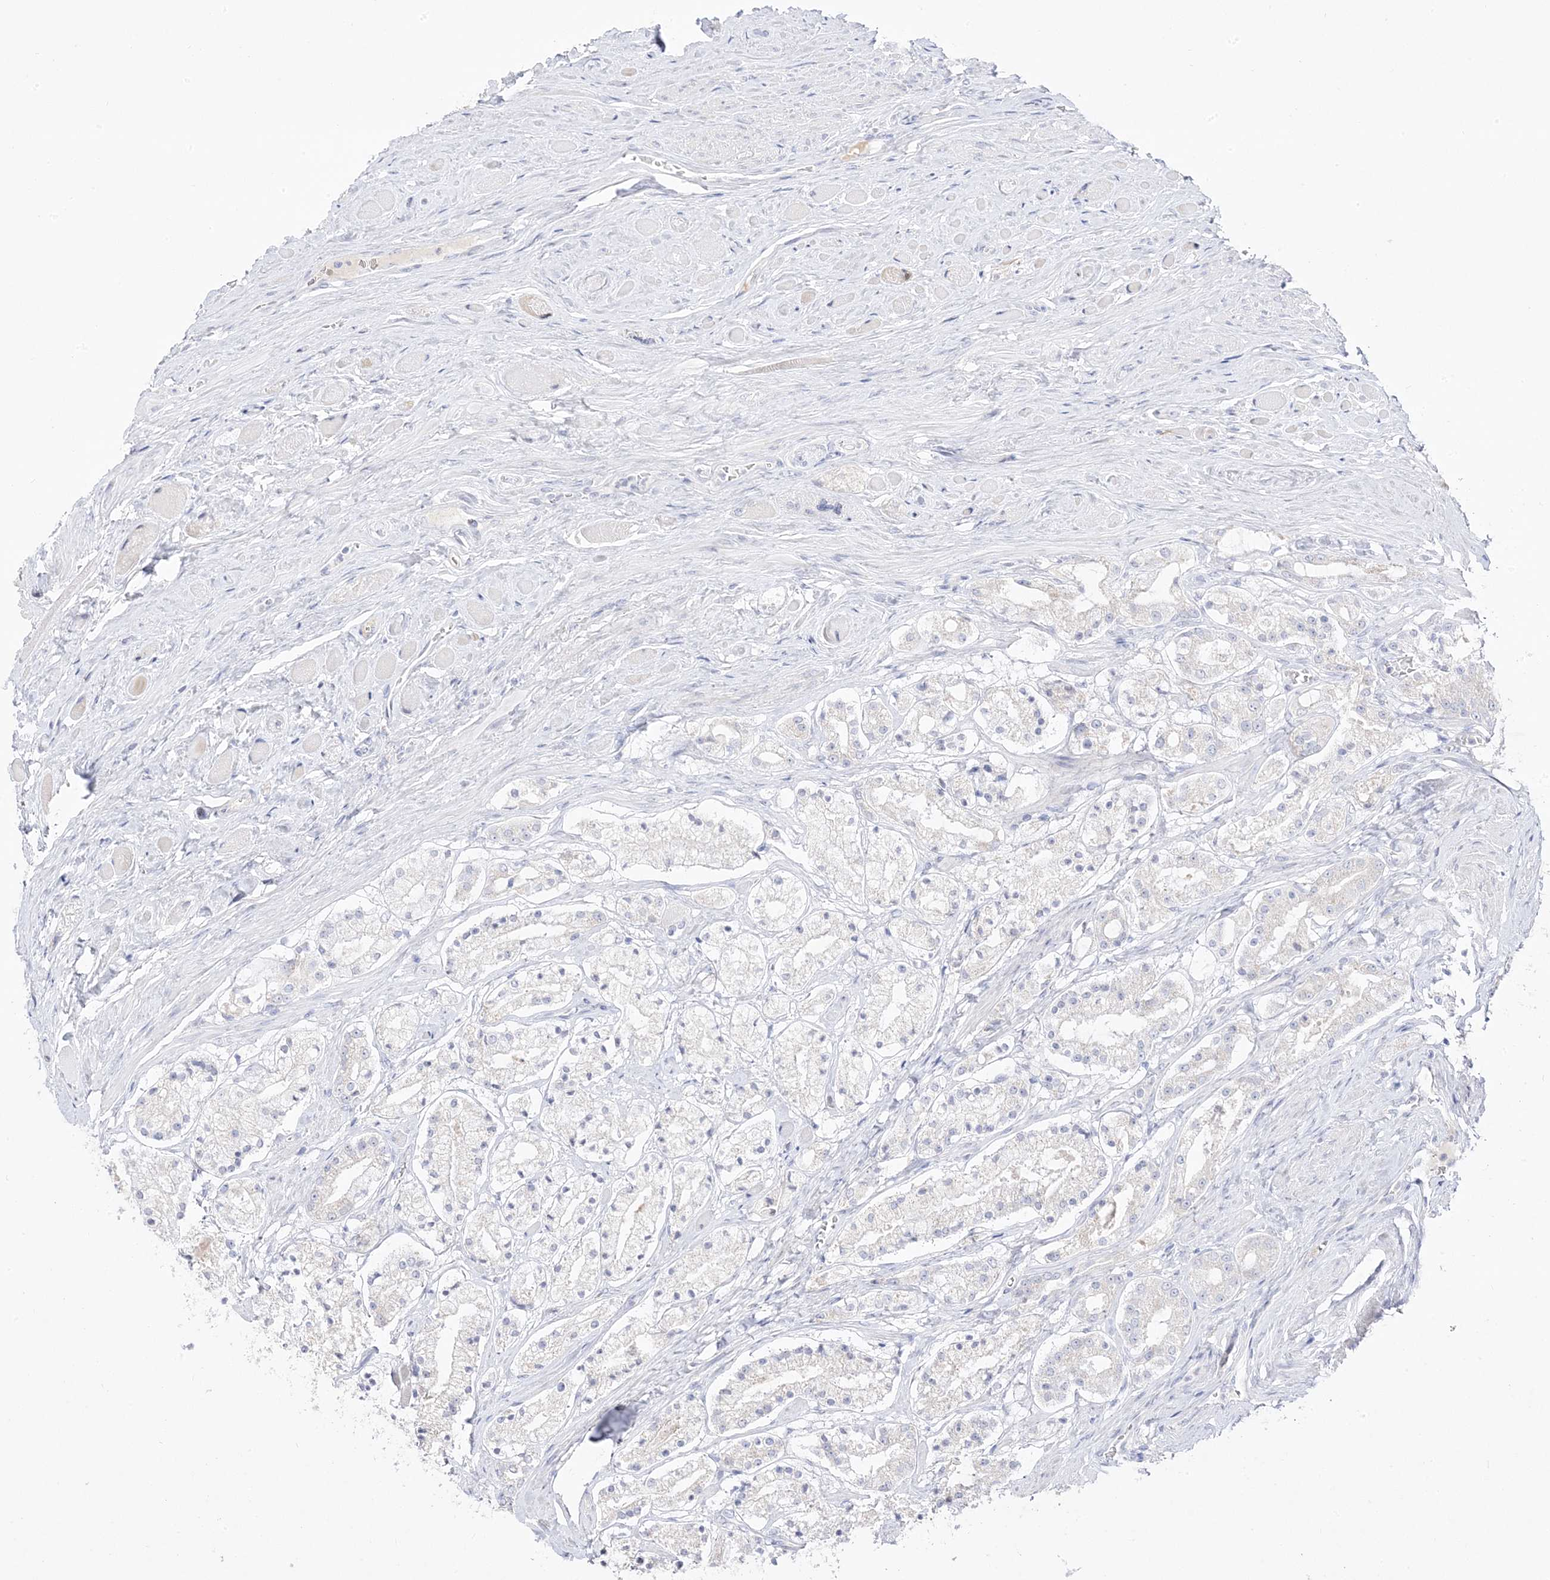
{"staining": {"intensity": "negative", "quantity": "none", "location": "none"}, "tissue": "prostate cancer", "cell_type": "Tumor cells", "image_type": "cancer", "snomed": [{"axis": "morphology", "description": "Adenocarcinoma, High grade"}, {"axis": "topography", "description": "Prostate"}], "caption": "Image shows no protein positivity in tumor cells of prostate high-grade adenocarcinoma tissue.", "gene": "TRANK1", "patient": {"sex": "male", "age": 64}}